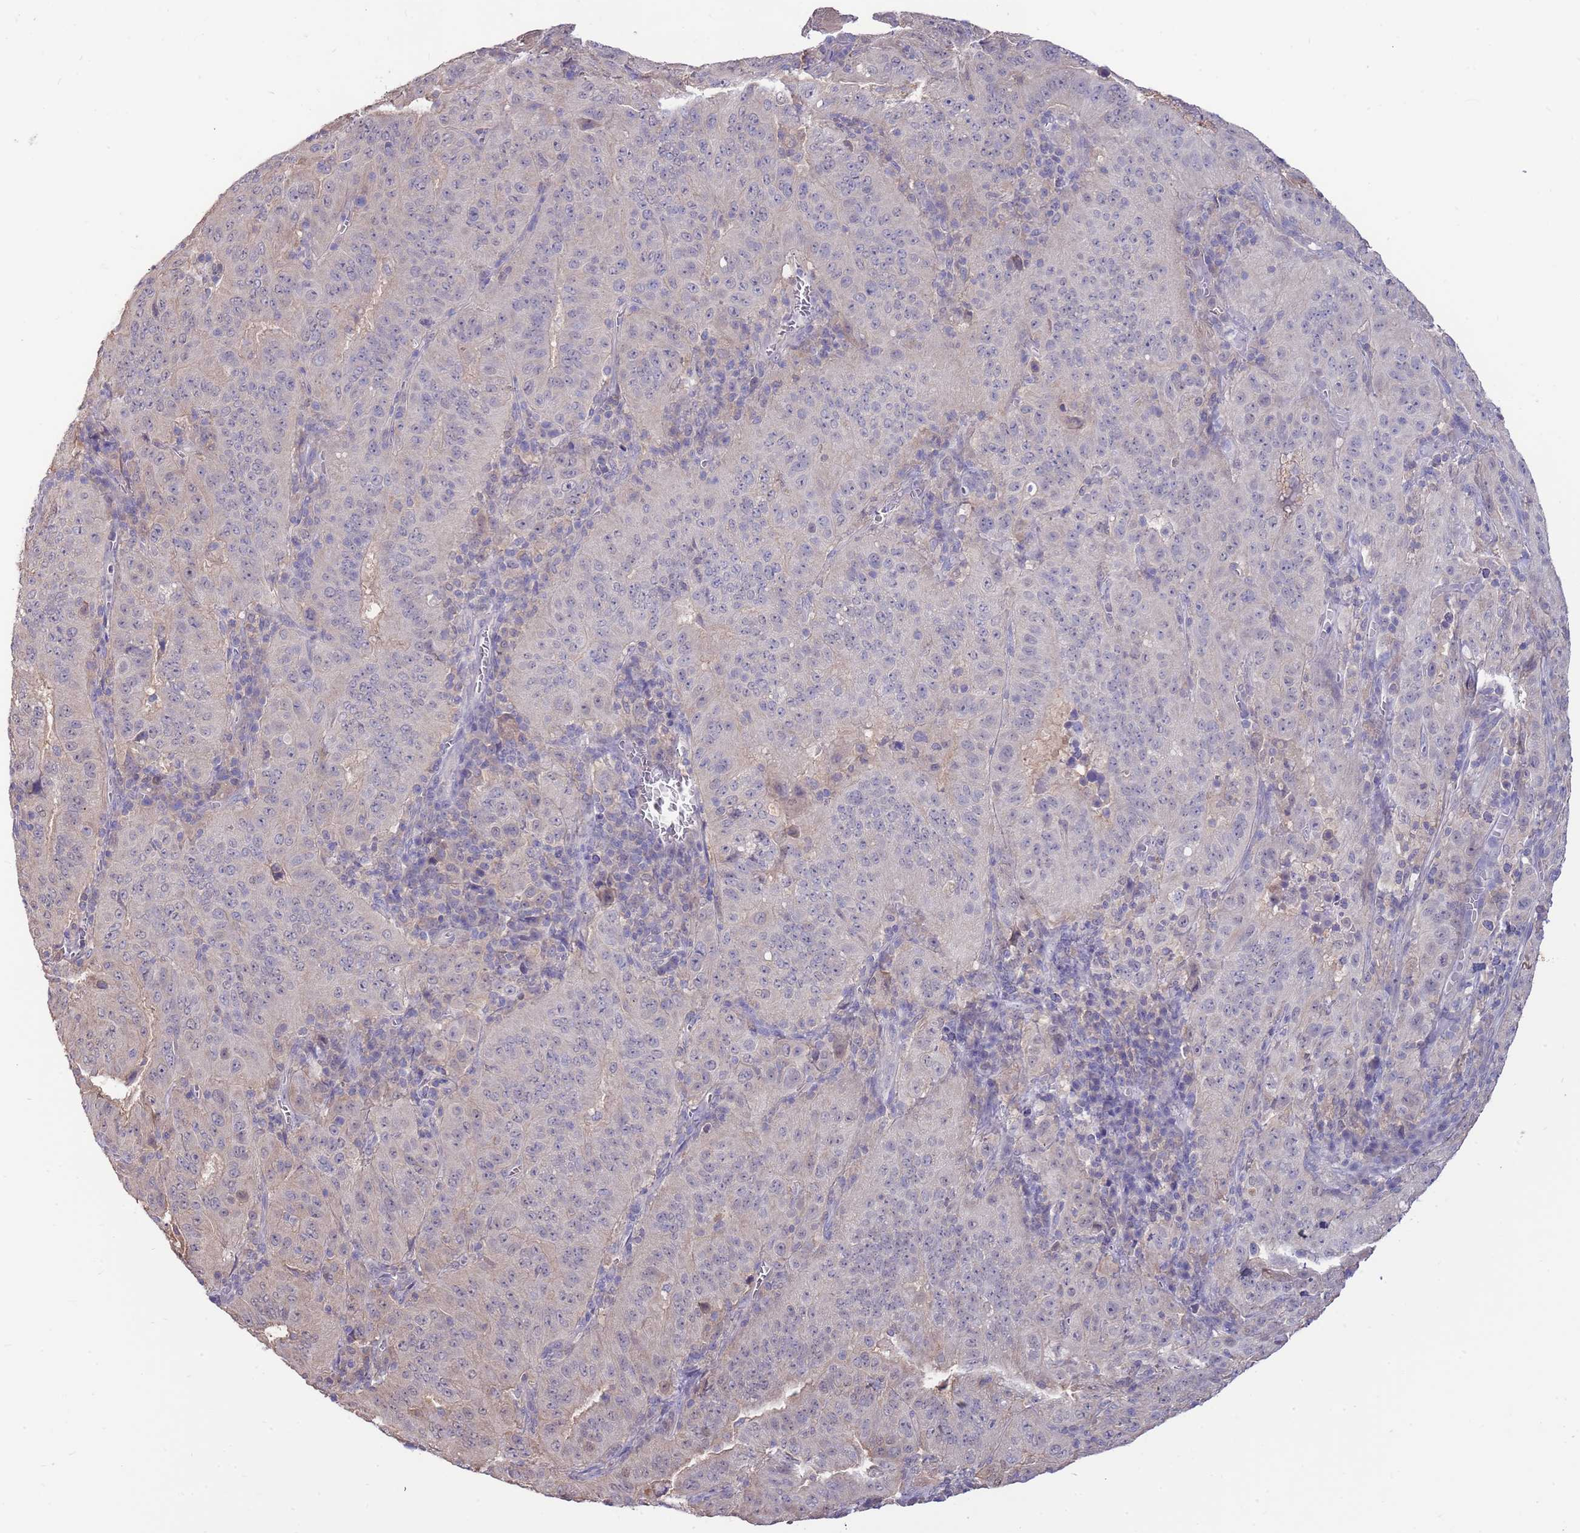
{"staining": {"intensity": "negative", "quantity": "none", "location": "none"}, "tissue": "pancreatic cancer", "cell_type": "Tumor cells", "image_type": "cancer", "snomed": [{"axis": "morphology", "description": "Adenocarcinoma, NOS"}, {"axis": "topography", "description": "Pancreas"}], "caption": "Protein analysis of pancreatic cancer demonstrates no significant staining in tumor cells.", "gene": "AP5S1", "patient": {"sex": "male", "age": 63}}